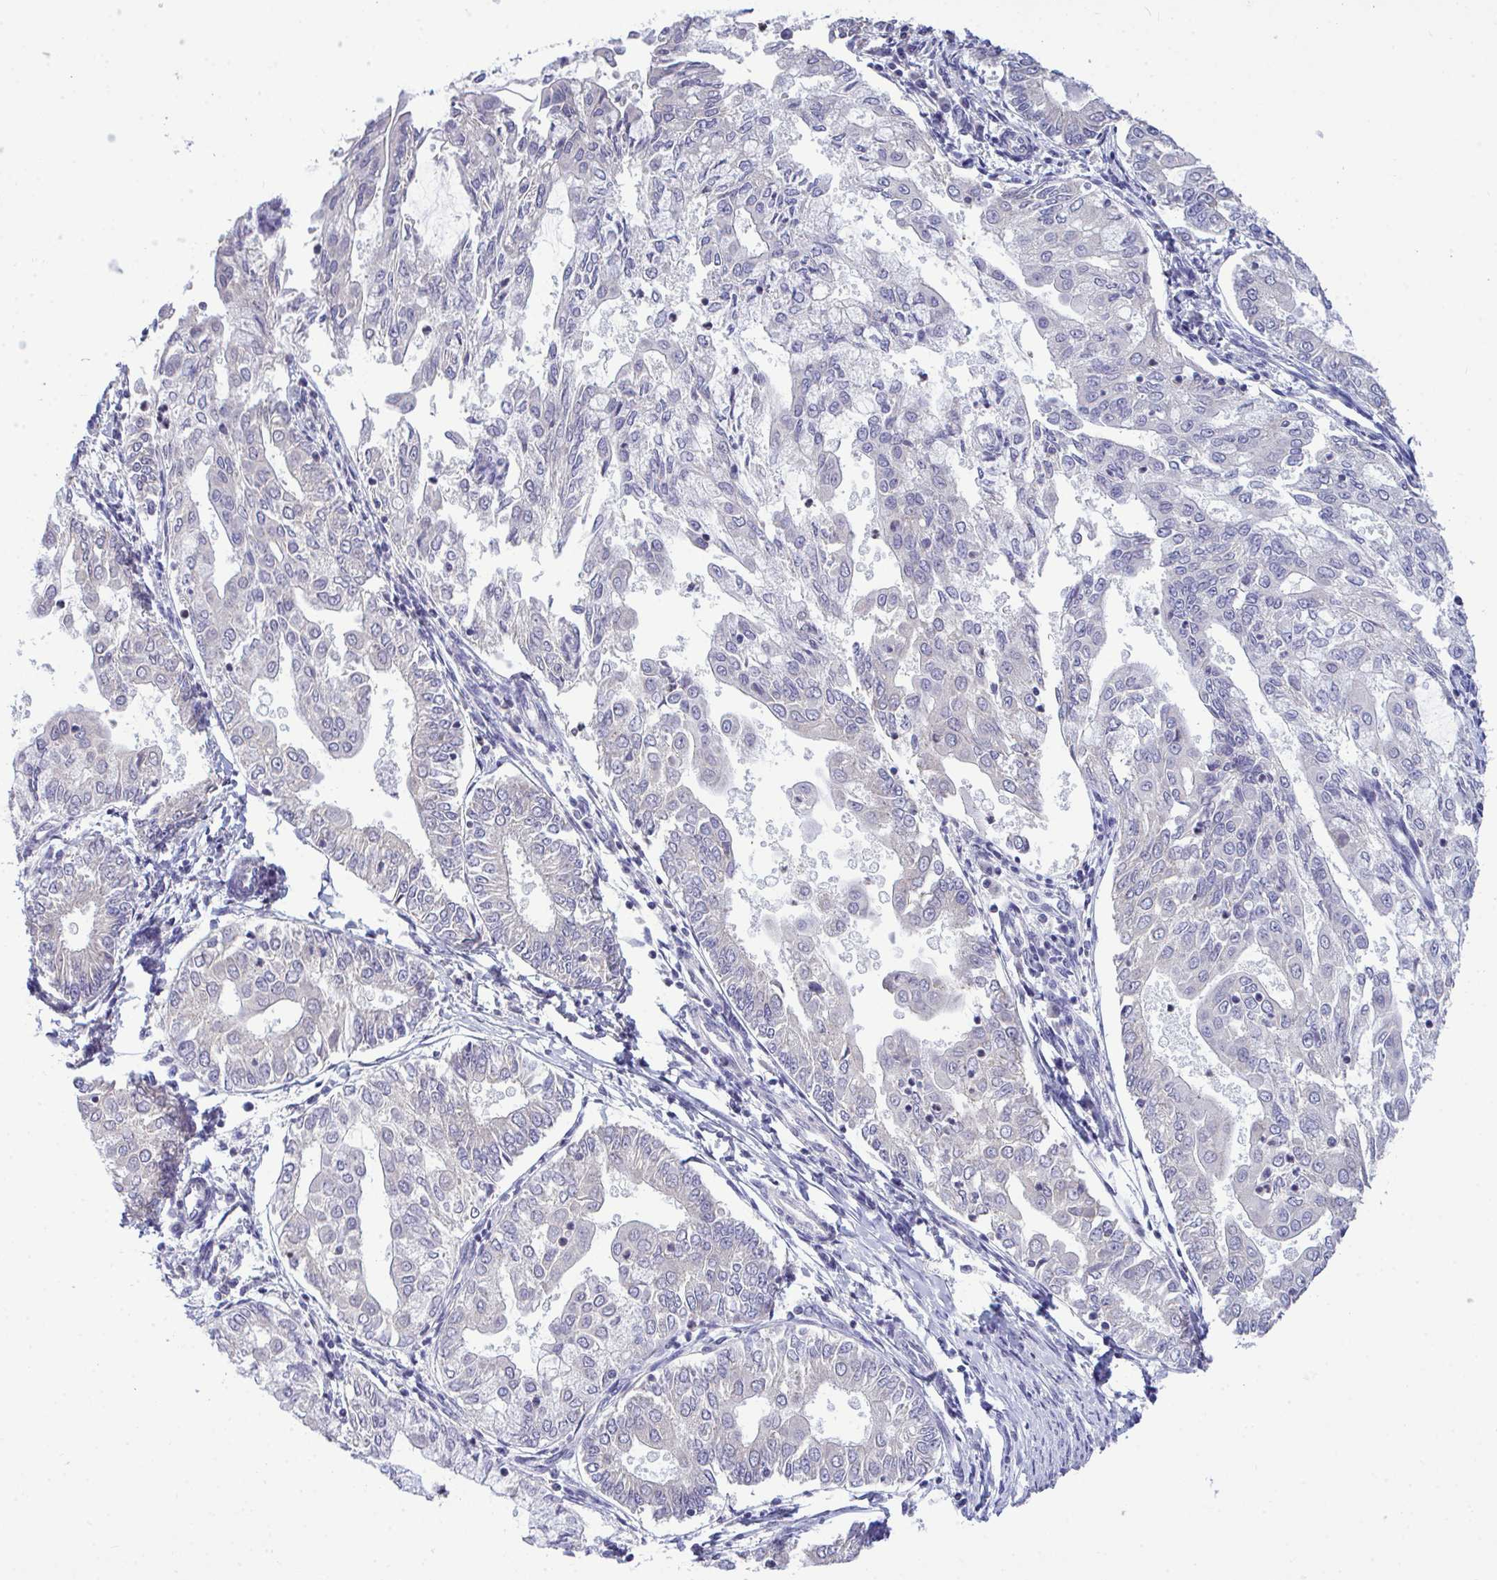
{"staining": {"intensity": "negative", "quantity": "none", "location": "none"}, "tissue": "endometrial cancer", "cell_type": "Tumor cells", "image_type": "cancer", "snomed": [{"axis": "morphology", "description": "Adenocarcinoma, NOS"}, {"axis": "topography", "description": "Endometrium"}], "caption": "DAB (3,3'-diaminobenzidine) immunohistochemical staining of human endometrial adenocarcinoma reveals no significant expression in tumor cells.", "gene": "PIGK", "patient": {"sex": "female", "age": 68}}